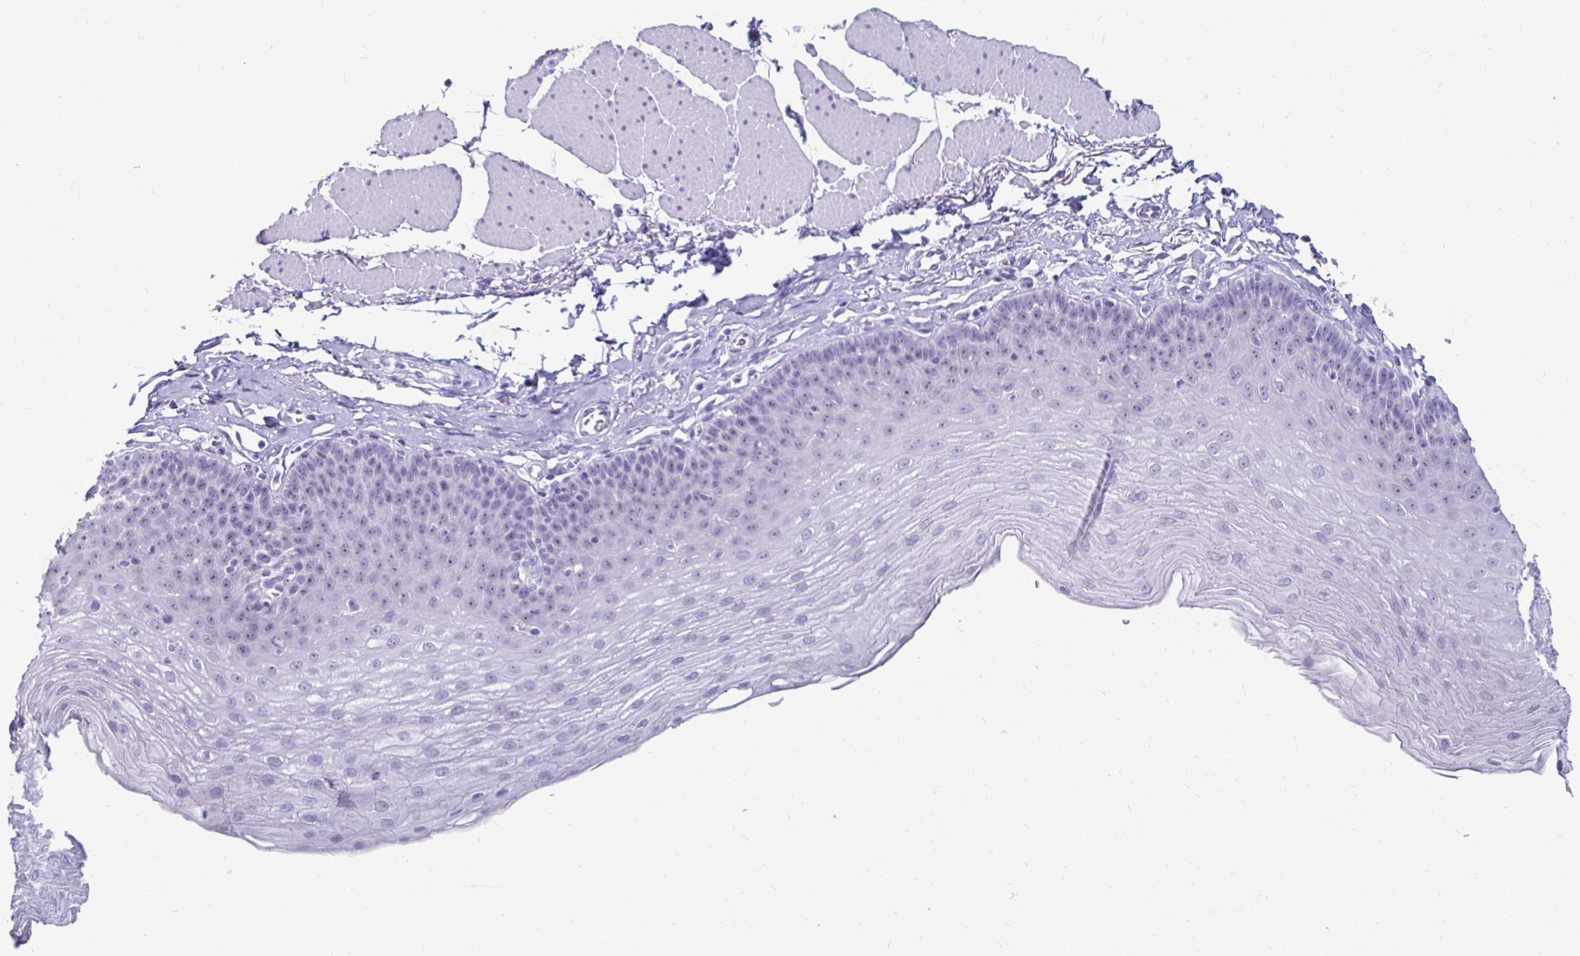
{"staining": {"intensity": "weak", "quantity": "<25%", "location": "nuclear"}, "tissue": "esophagus", "cell_type": "Squamous epithelial cells", "image_type": "normal", "snomed": [{"axis": "morphology", "description": "Normal tissue, NOS"}, {"axis": "topography", "description": "Esophagus"}], "caption": "Immunohistochemistry photomicrograph of normal esophagus: human esophagus stained with DAB displays no significant protein expression in squamous epithelial cells.", "gene": "CST6", "patient": {"sex": "female", "age": 81}}